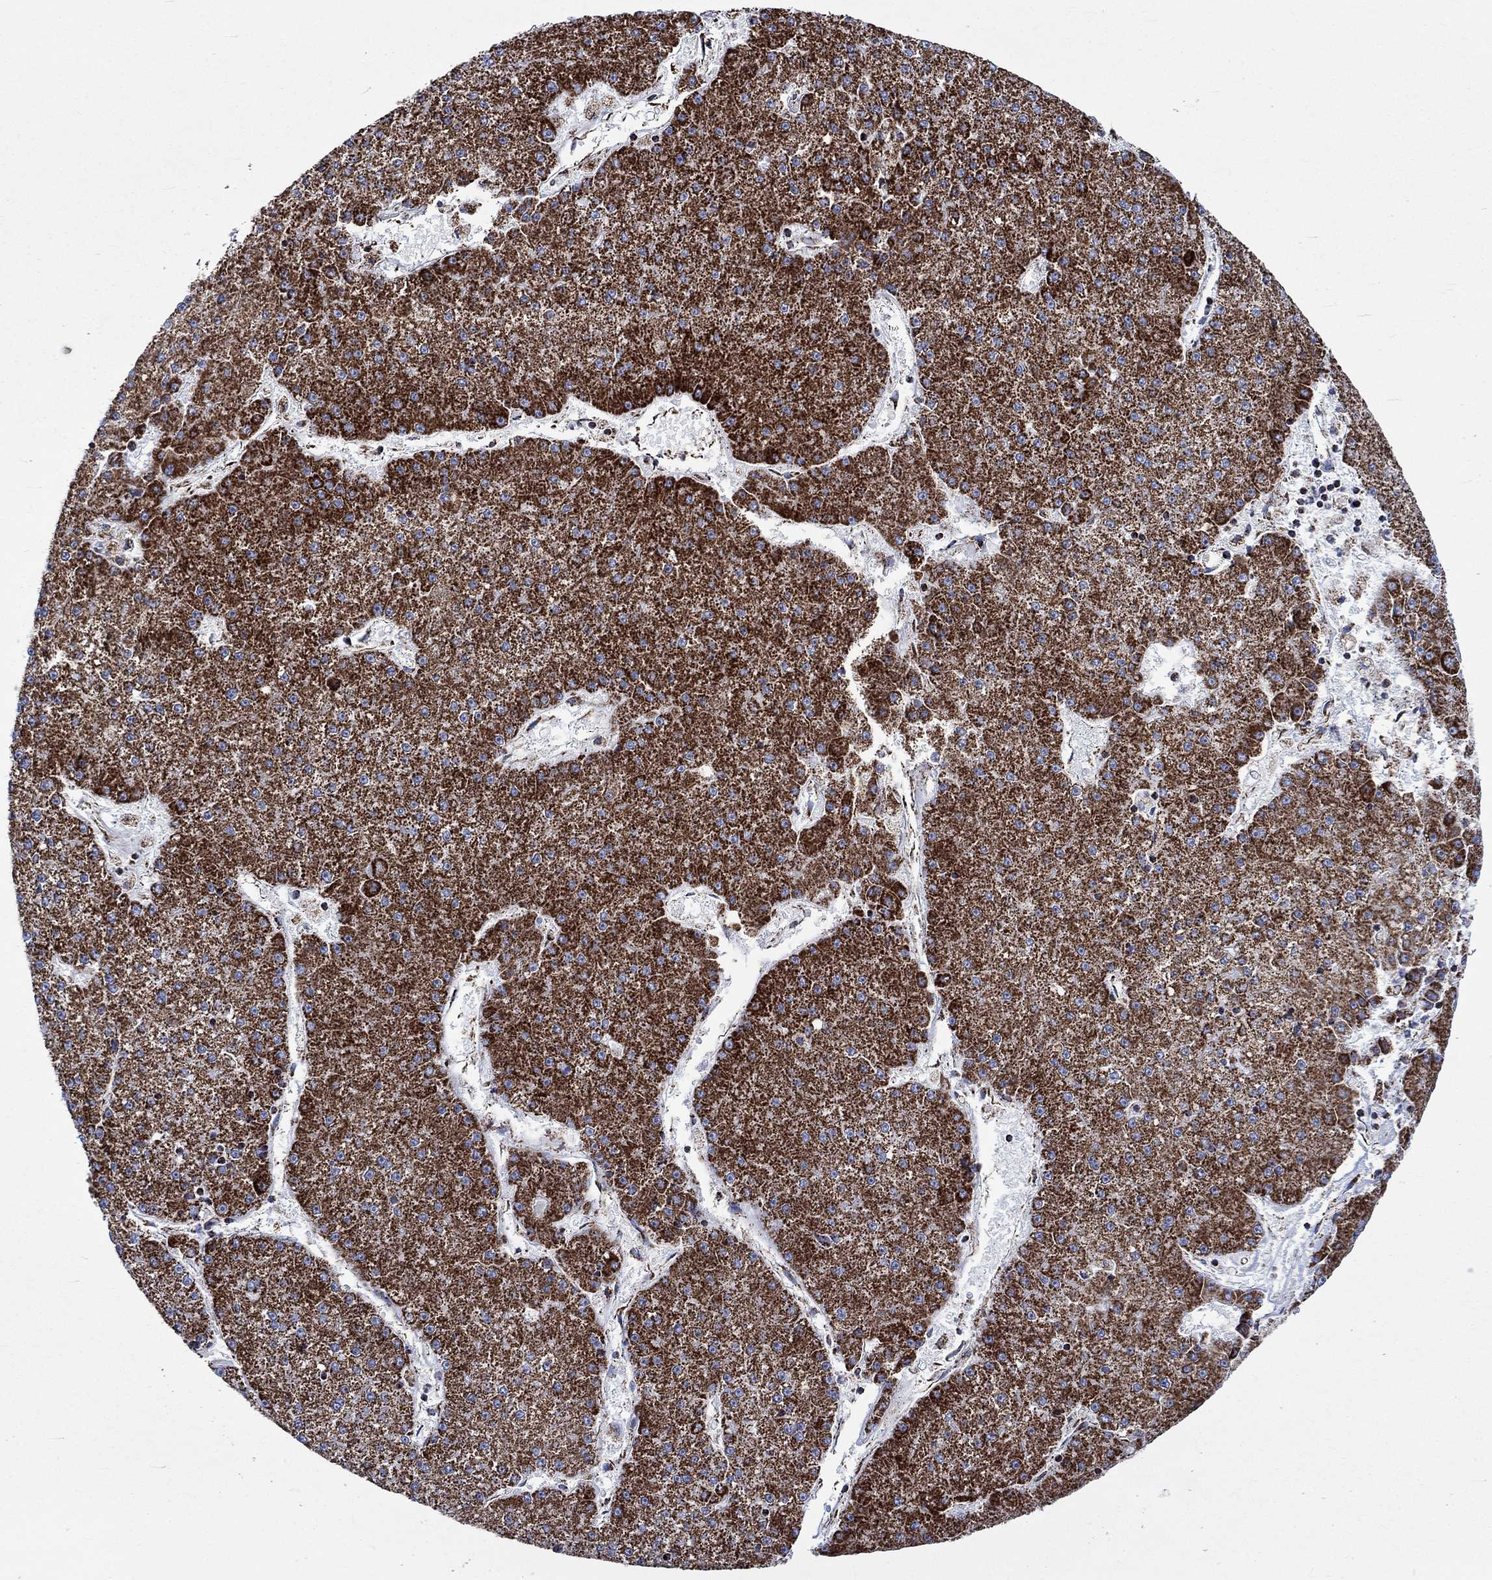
{"staining": {"intensity": "strong", "quantity": ">75%", "location": "cytoplasmic/membranous"}, "tissue": "liver cancer", "cell_type": "Tumor cells", "image_type": "cancer", "snomed": [{"axis": "morphology", "description": "Carcinoma, Hepatocellular, NOS"}, {"axis": "topography", "description": "Liver"}], "caption": "Protein staining of liver hepatocellular carcinoma tissue reveals strong cytoplasmic/membranous staining in about >75% of tumor cells. (IHC, brightfield microscopy, high magnification).", "gene": "RCE1", "patient": {"sex": "male", "age": 73}}